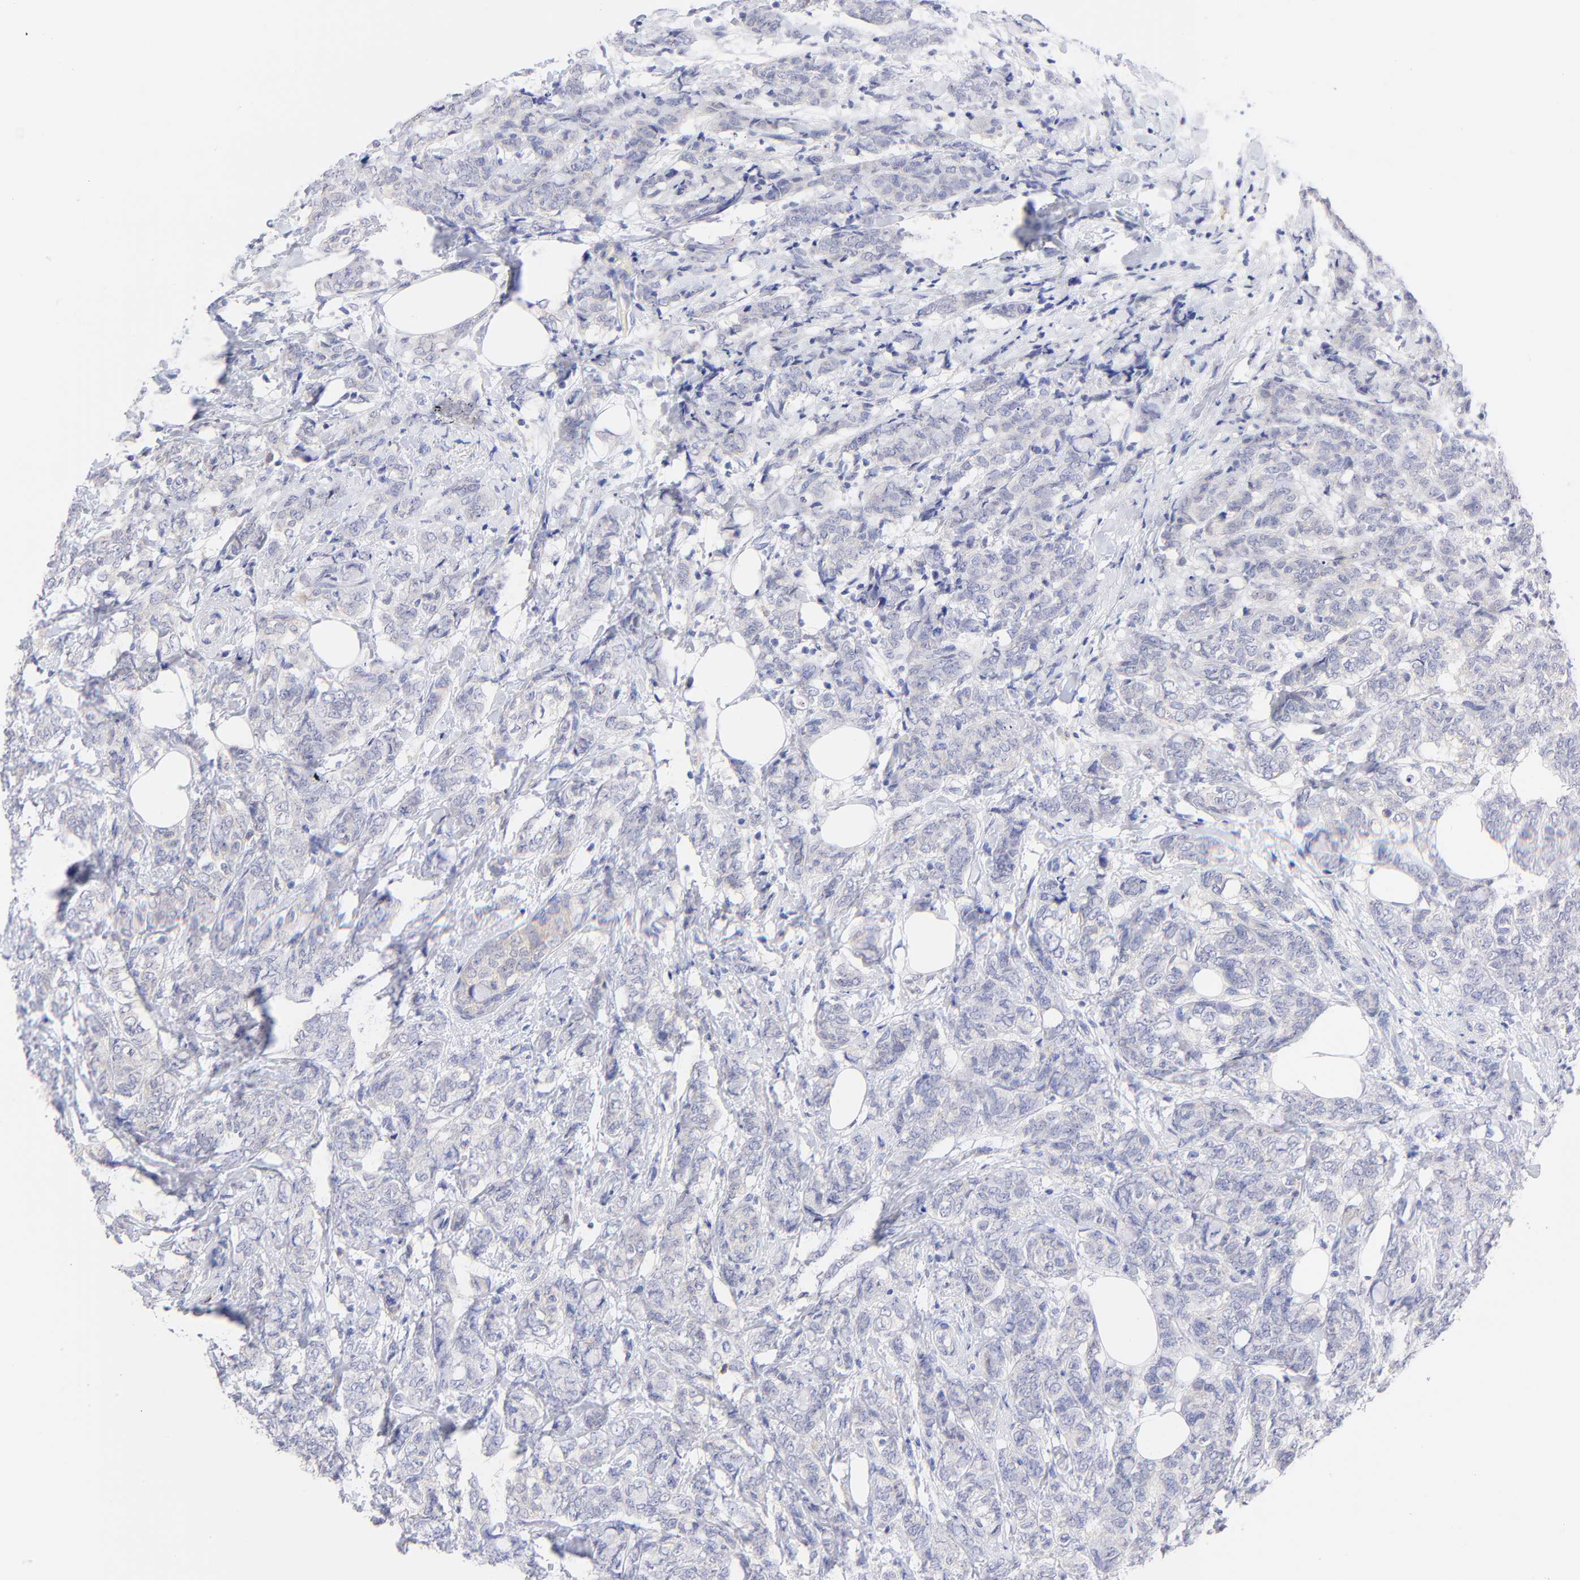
{"staining": {"intensity": "negative", "quantity": "none", "location": "none"}, "tissue": "breast cancer", "cell_type": "Tumor cells", "image_type": "cancer", "snomed": [{"axis": "morphology", "description": "Lobular carcinoma"}, {"axis": "topography", "description": "Breast"}], "caption": "Breast cancer was stained to show a protein in brown. There is no significant expression in tumor cells.", "gene": "EBP", "patient": {"sex": "female", "age": 60}}